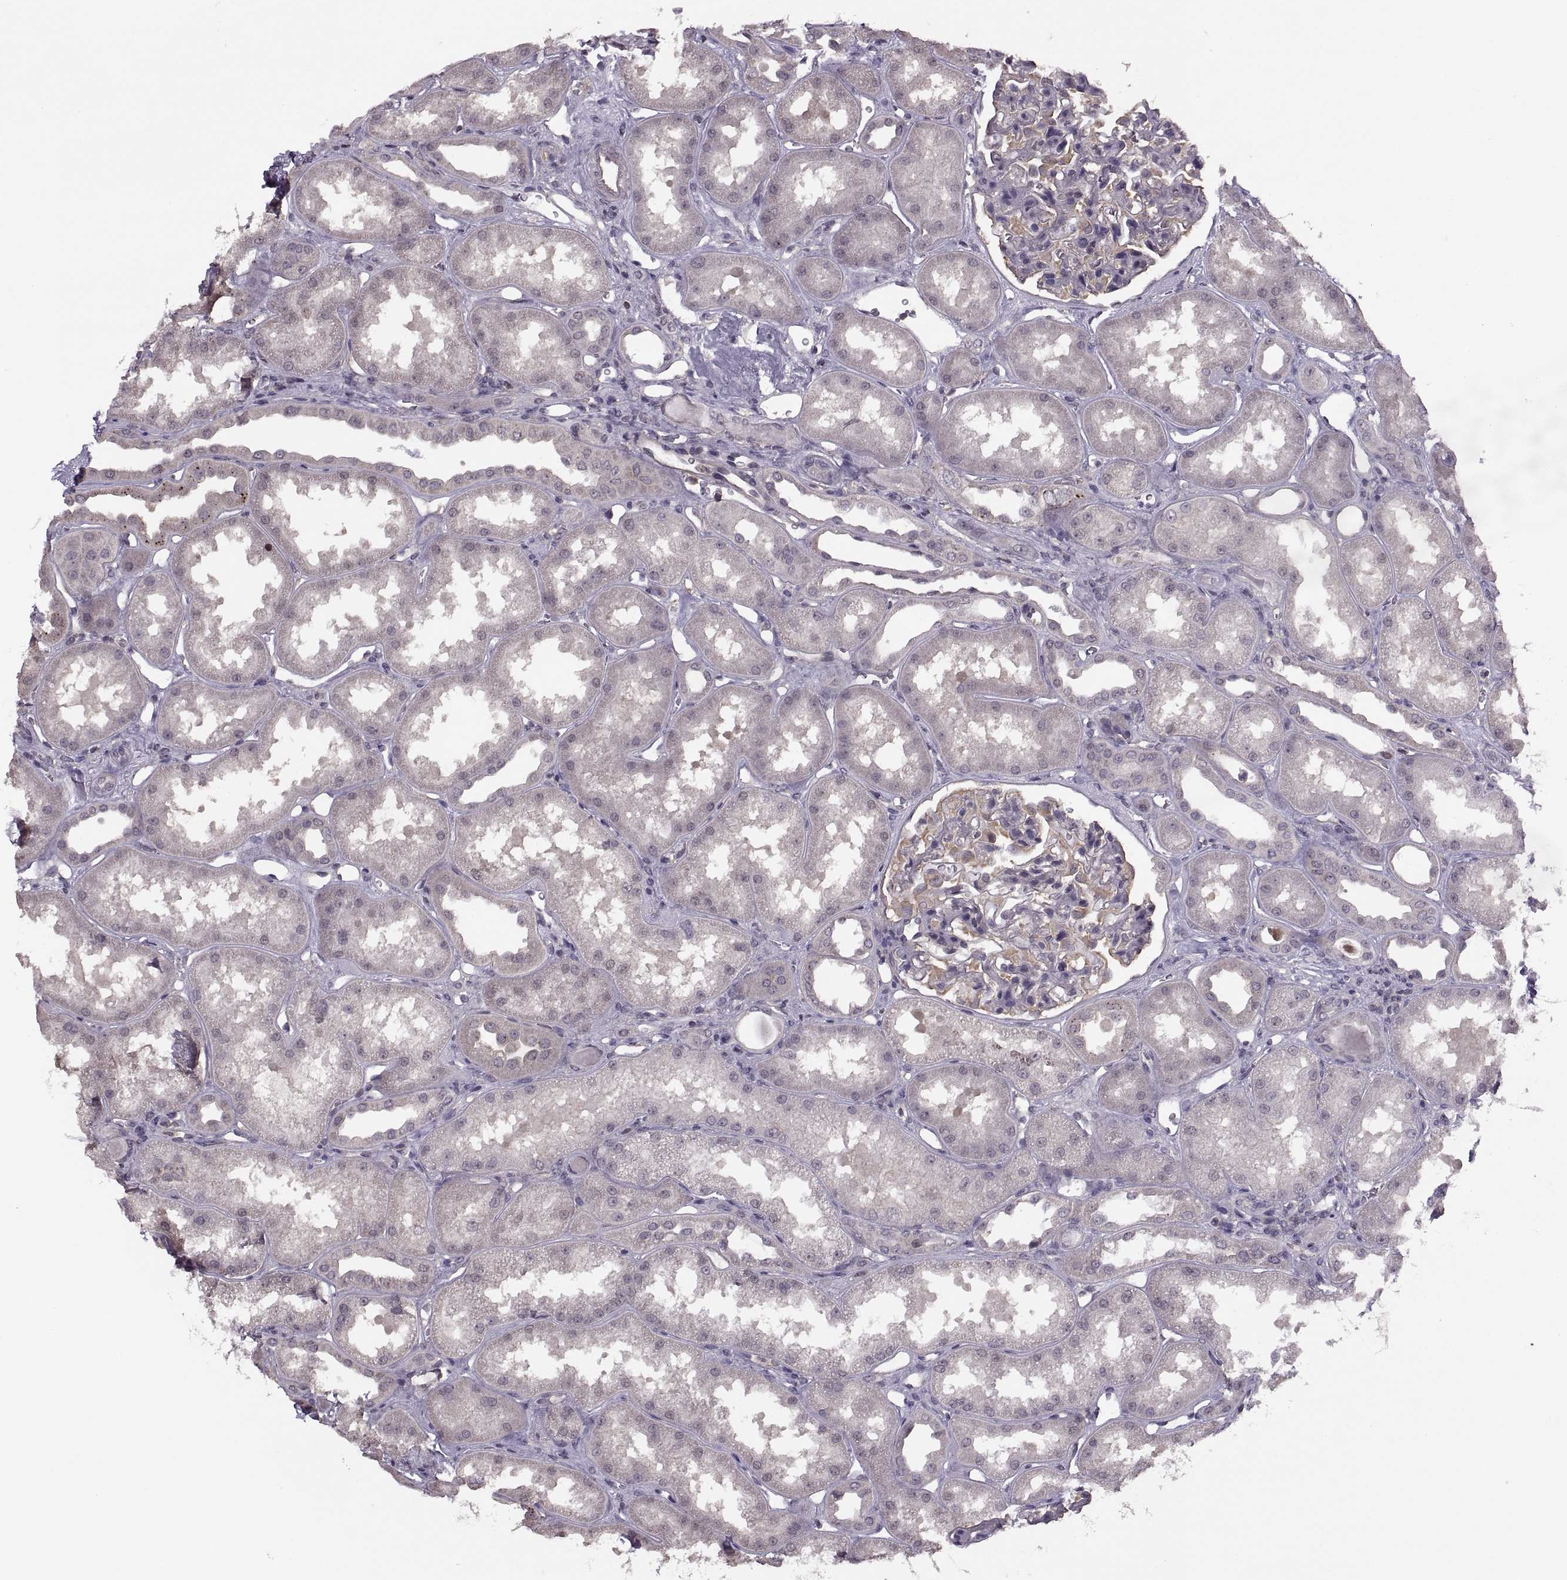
{"staining": {"intensity": "weak", "quantity": "<25%", "location": "cytoplasmic/membranous"}, "tissue": "kidney", "cell_type": "Cells in glomeruli", "image_type": "normal", "snomed": [{"axis": "morphology", "description": "Normal tissue, NOS"}, {"axis": "topography", "description": "Kidney"}], "caption": "This is an immunohistochemistry histopathology image of unremarkable kidney. There is no expression in cells in glomeruli.", "gene": "LUZP2", "patient": {"sex": "male", "age": 61}}